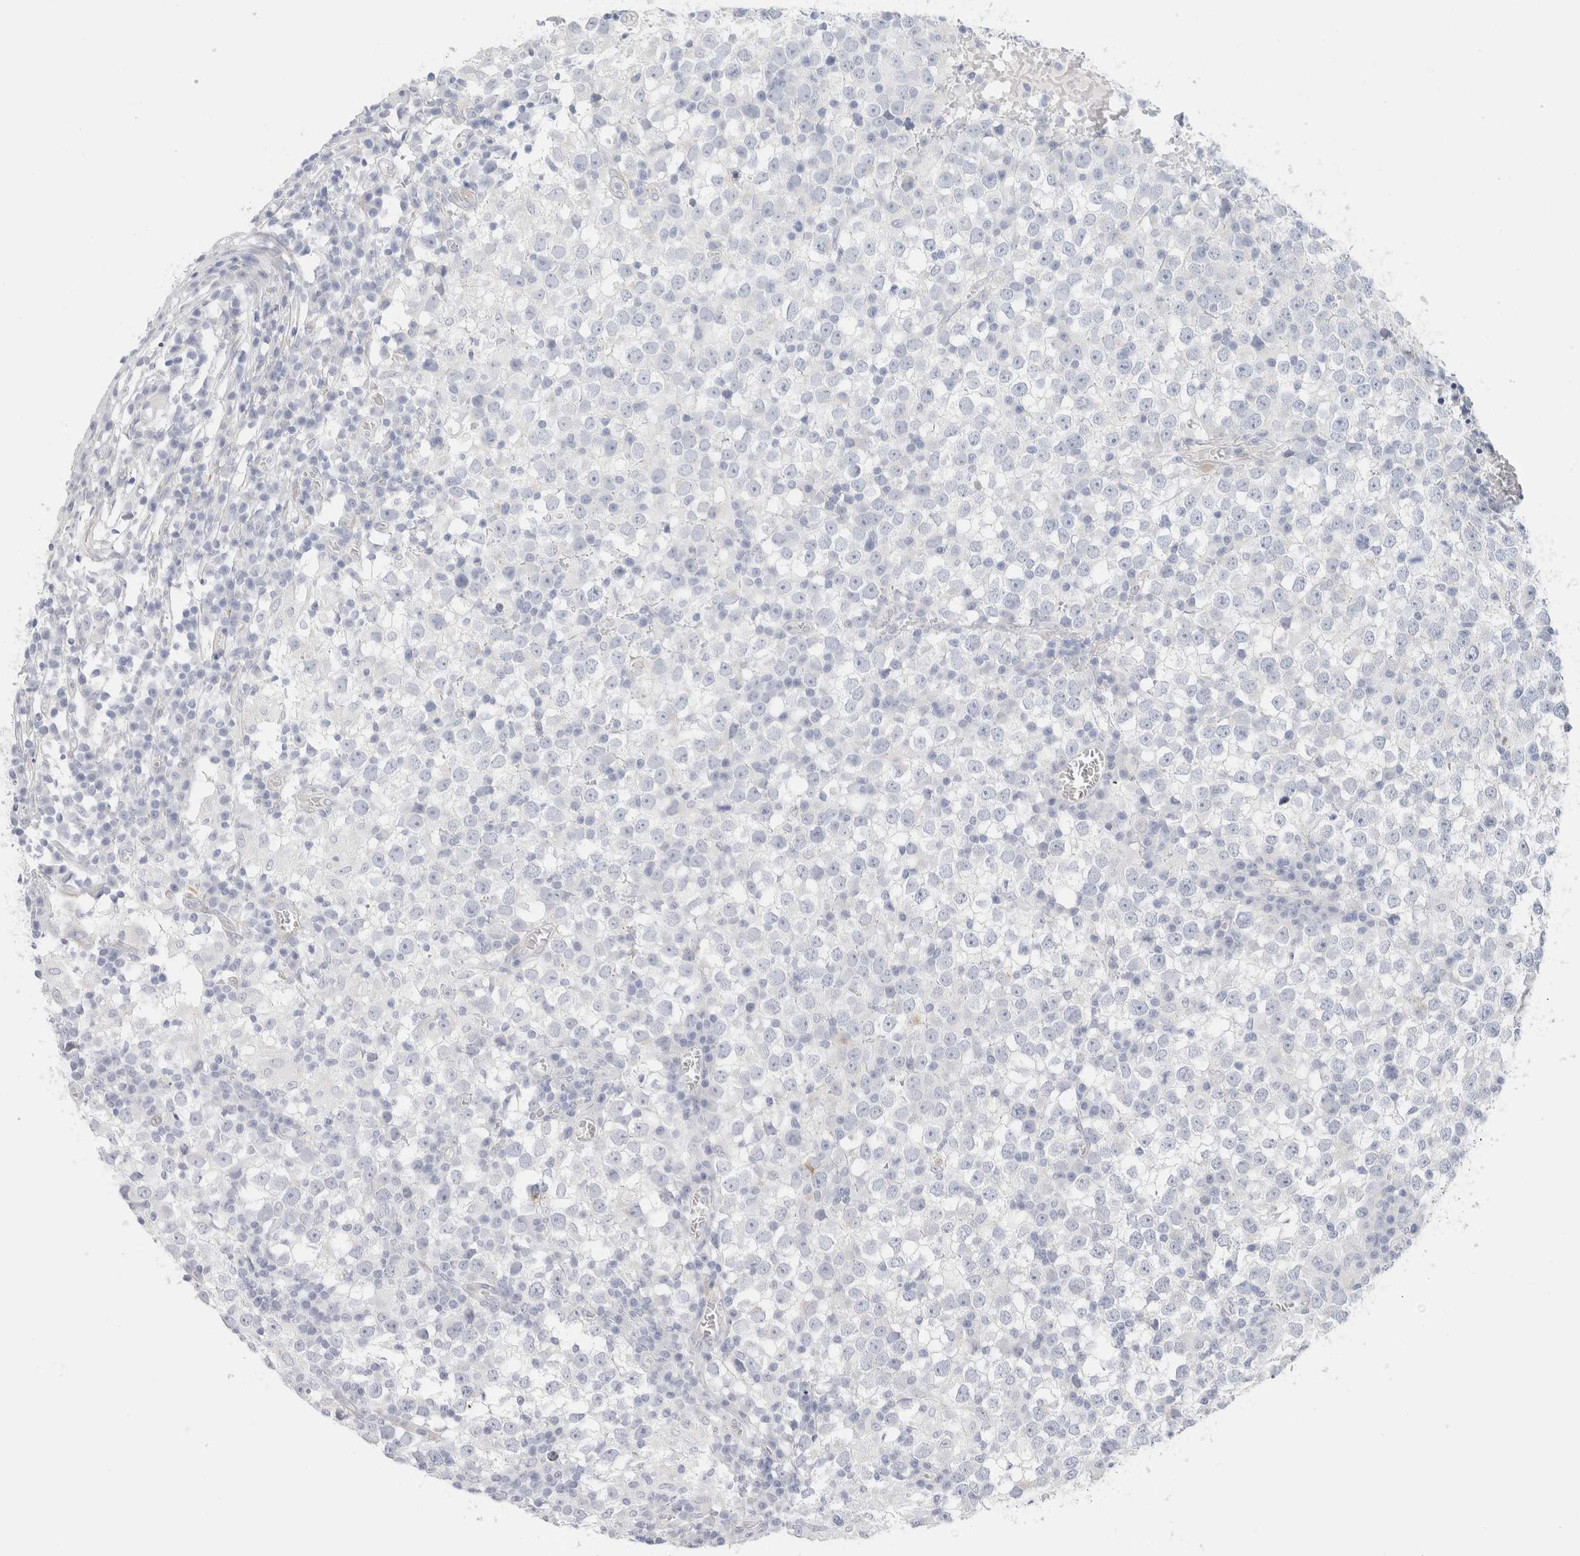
{"staining": {"intensity": "negative", "quantity": "none", "location": "none"}, "tissue": "testis cancer", "cell_type": "Tumor cells", "image_type": "cancer", "snomed": [{"axis": "morphology", "description": "Seminoma, NOS"}, {"axis": "topography", "description": "Testis"}], "caption": "Immunohistochemistry (IHC) of testis cancer reveals no expression in tumor cells. (Stains: DAB immunohistochemistry (IHC) with hematoxylin counter stain, Microscopy: brightfield microscopy at high magnification).", "gene": "RTN4", "patient": {"sex": "male", "age": 65}}